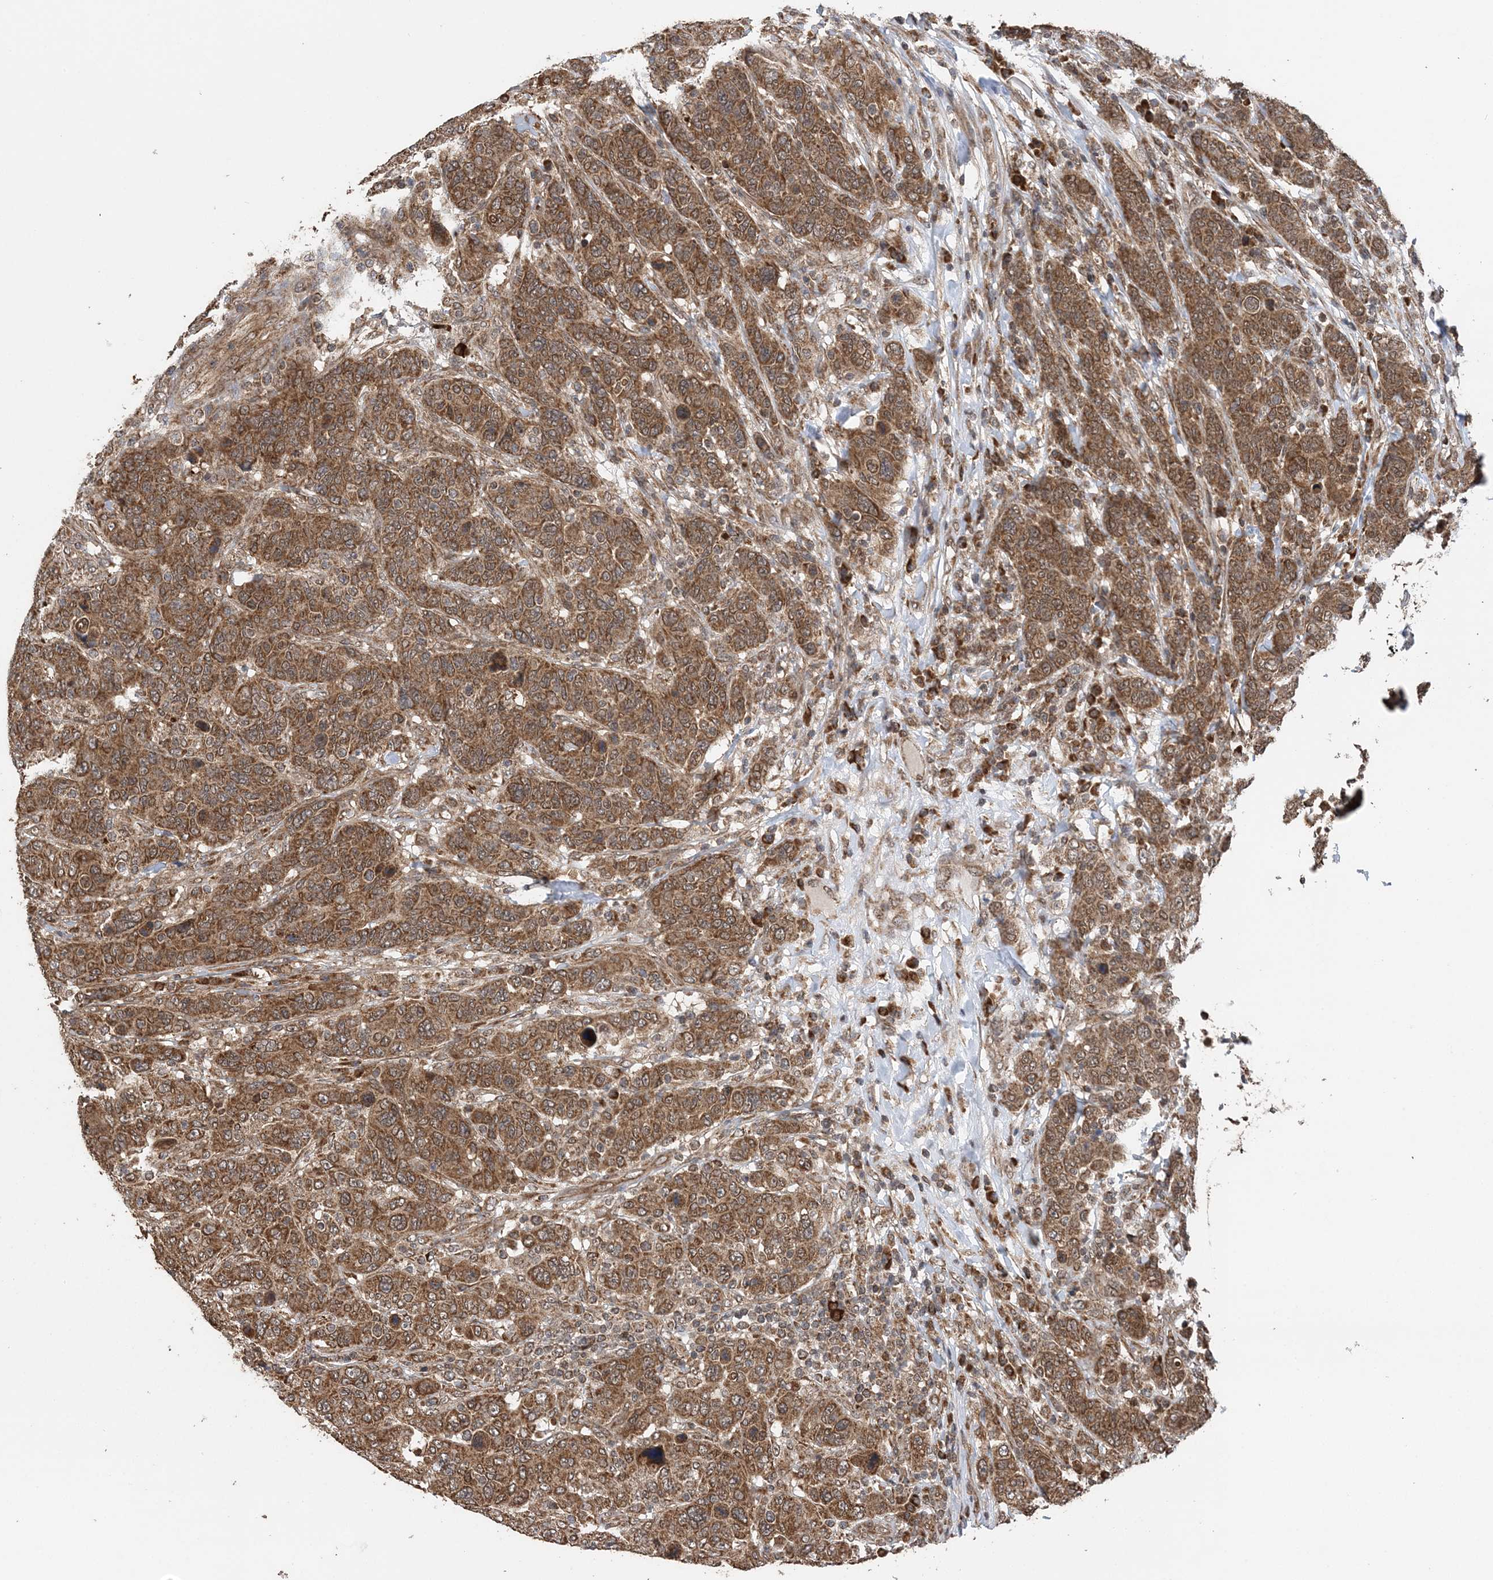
{"staining": {"intensity": "moderate", "quantity": ">75%", "location": "cytoplasmic/membranous"}, "tissue": "breast cancer", "cell_type": "Tumor cells", "image_type": "cancer", "snomed": [{"axis": "morphology", "description": "Duct carcinoma"}, {"axis": "topography", "description": "Breast"}], "caption": "Immunohistochemistry (IHC) (DAB) staining of human breast cancer (intraductal carcinoma) reveals moderate cytoplasmic/membranous protein expression in about >75% of tumor cells.", "gene": "PCBP1", "patient": {"sex": "female", "age": 37}}